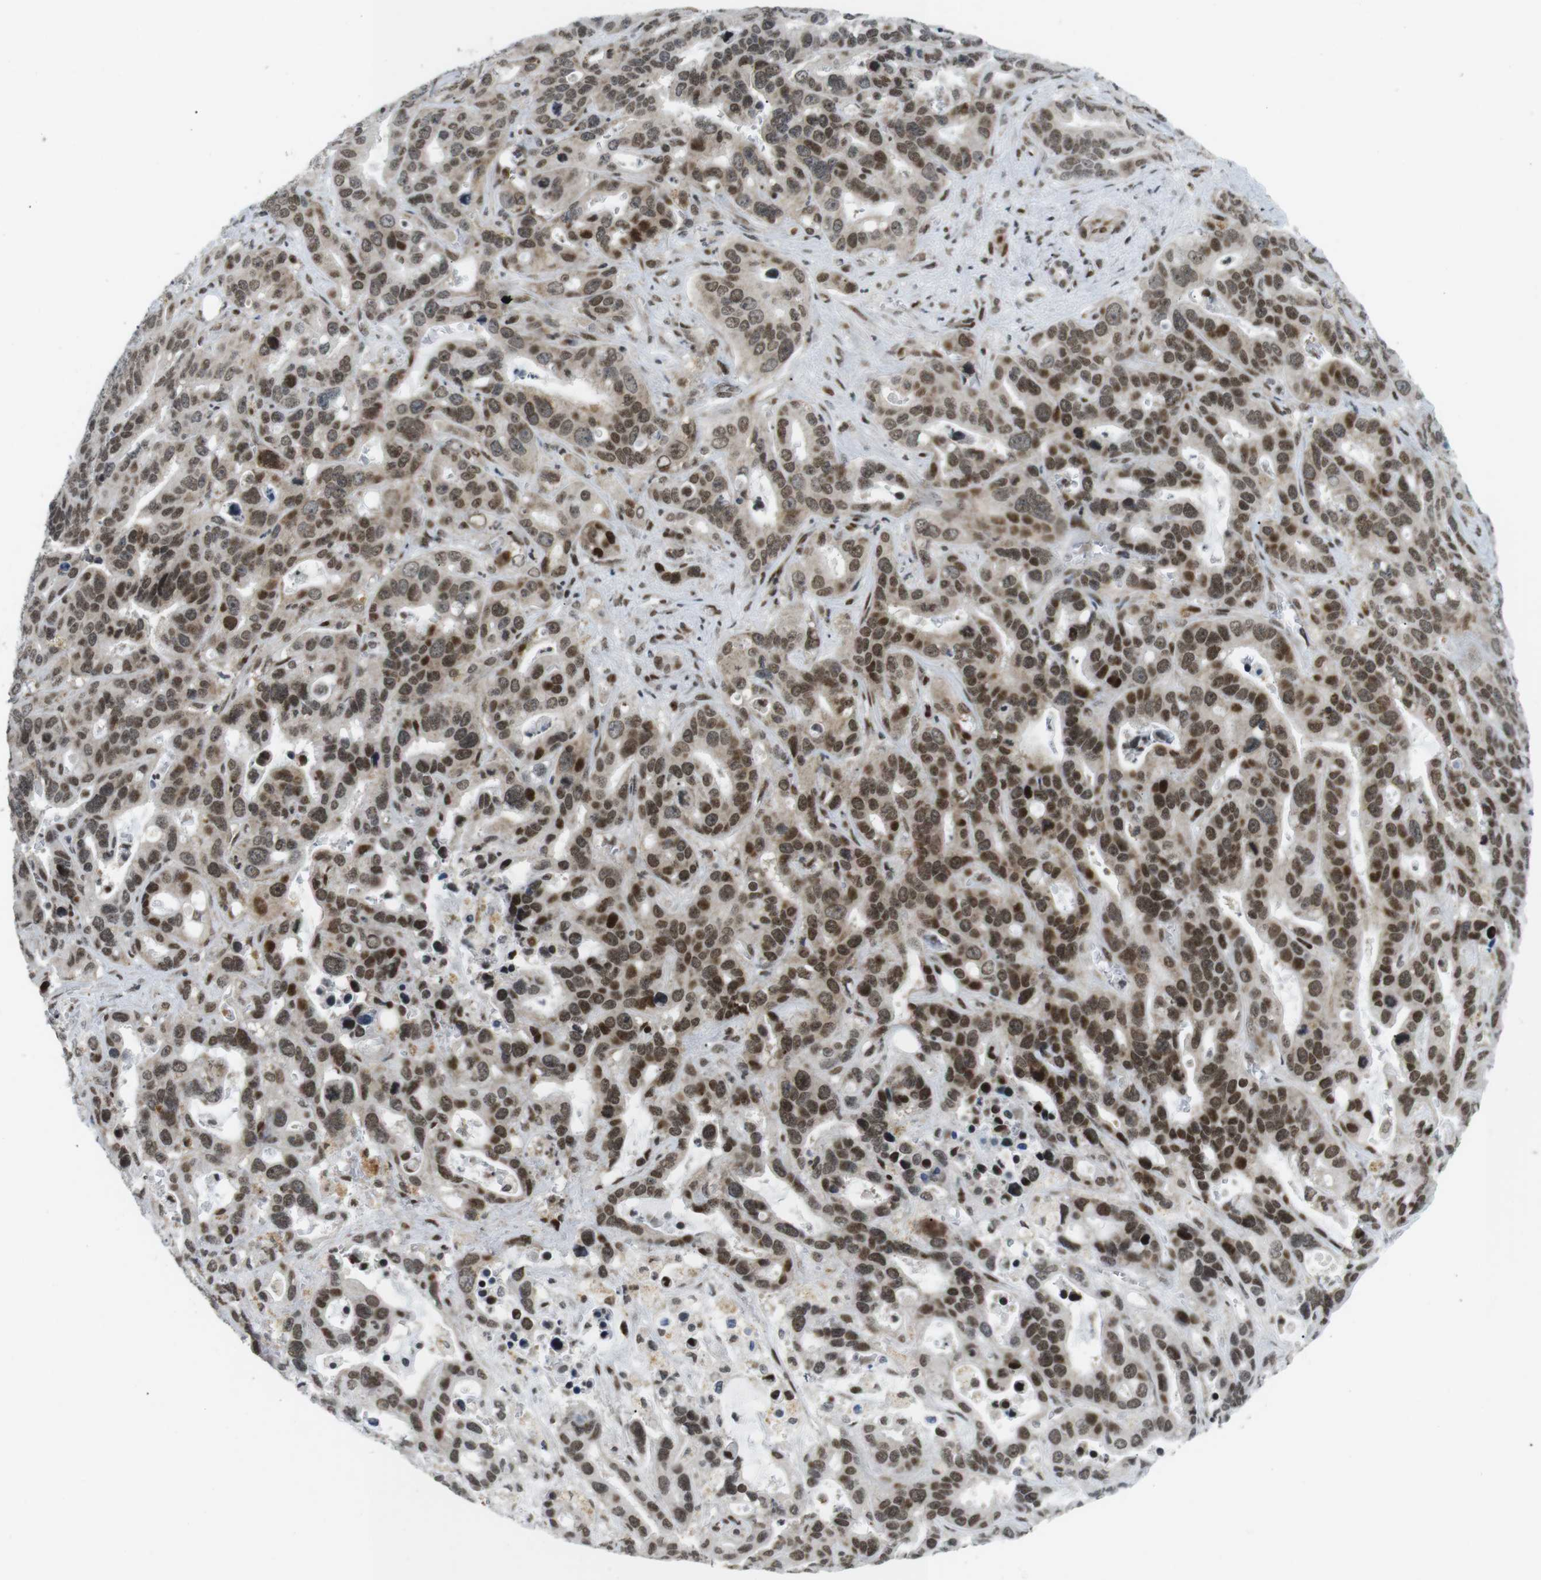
{"staining": {"intensity": "moderate", "quantity": ">75%", "location": "nuclear"}, "tissue": "liver cancer", "cell_type": "Tumor cells", "image_type": "cancer", "snomed": [{"axis": "morphology", "description": "Cholangiocarcinoma"}, {"axis": "topography", "description": "Liver"}], "caption": "IHC (DAB (3,3'-diaminobenzidine)) staining of human cholangiocarcinoma (liver) demonstrates moderate nuclear protein staining in about >75% of tumor cells.", "gene": "CDC27", "patient": {"sex": "female", "age": 65}}